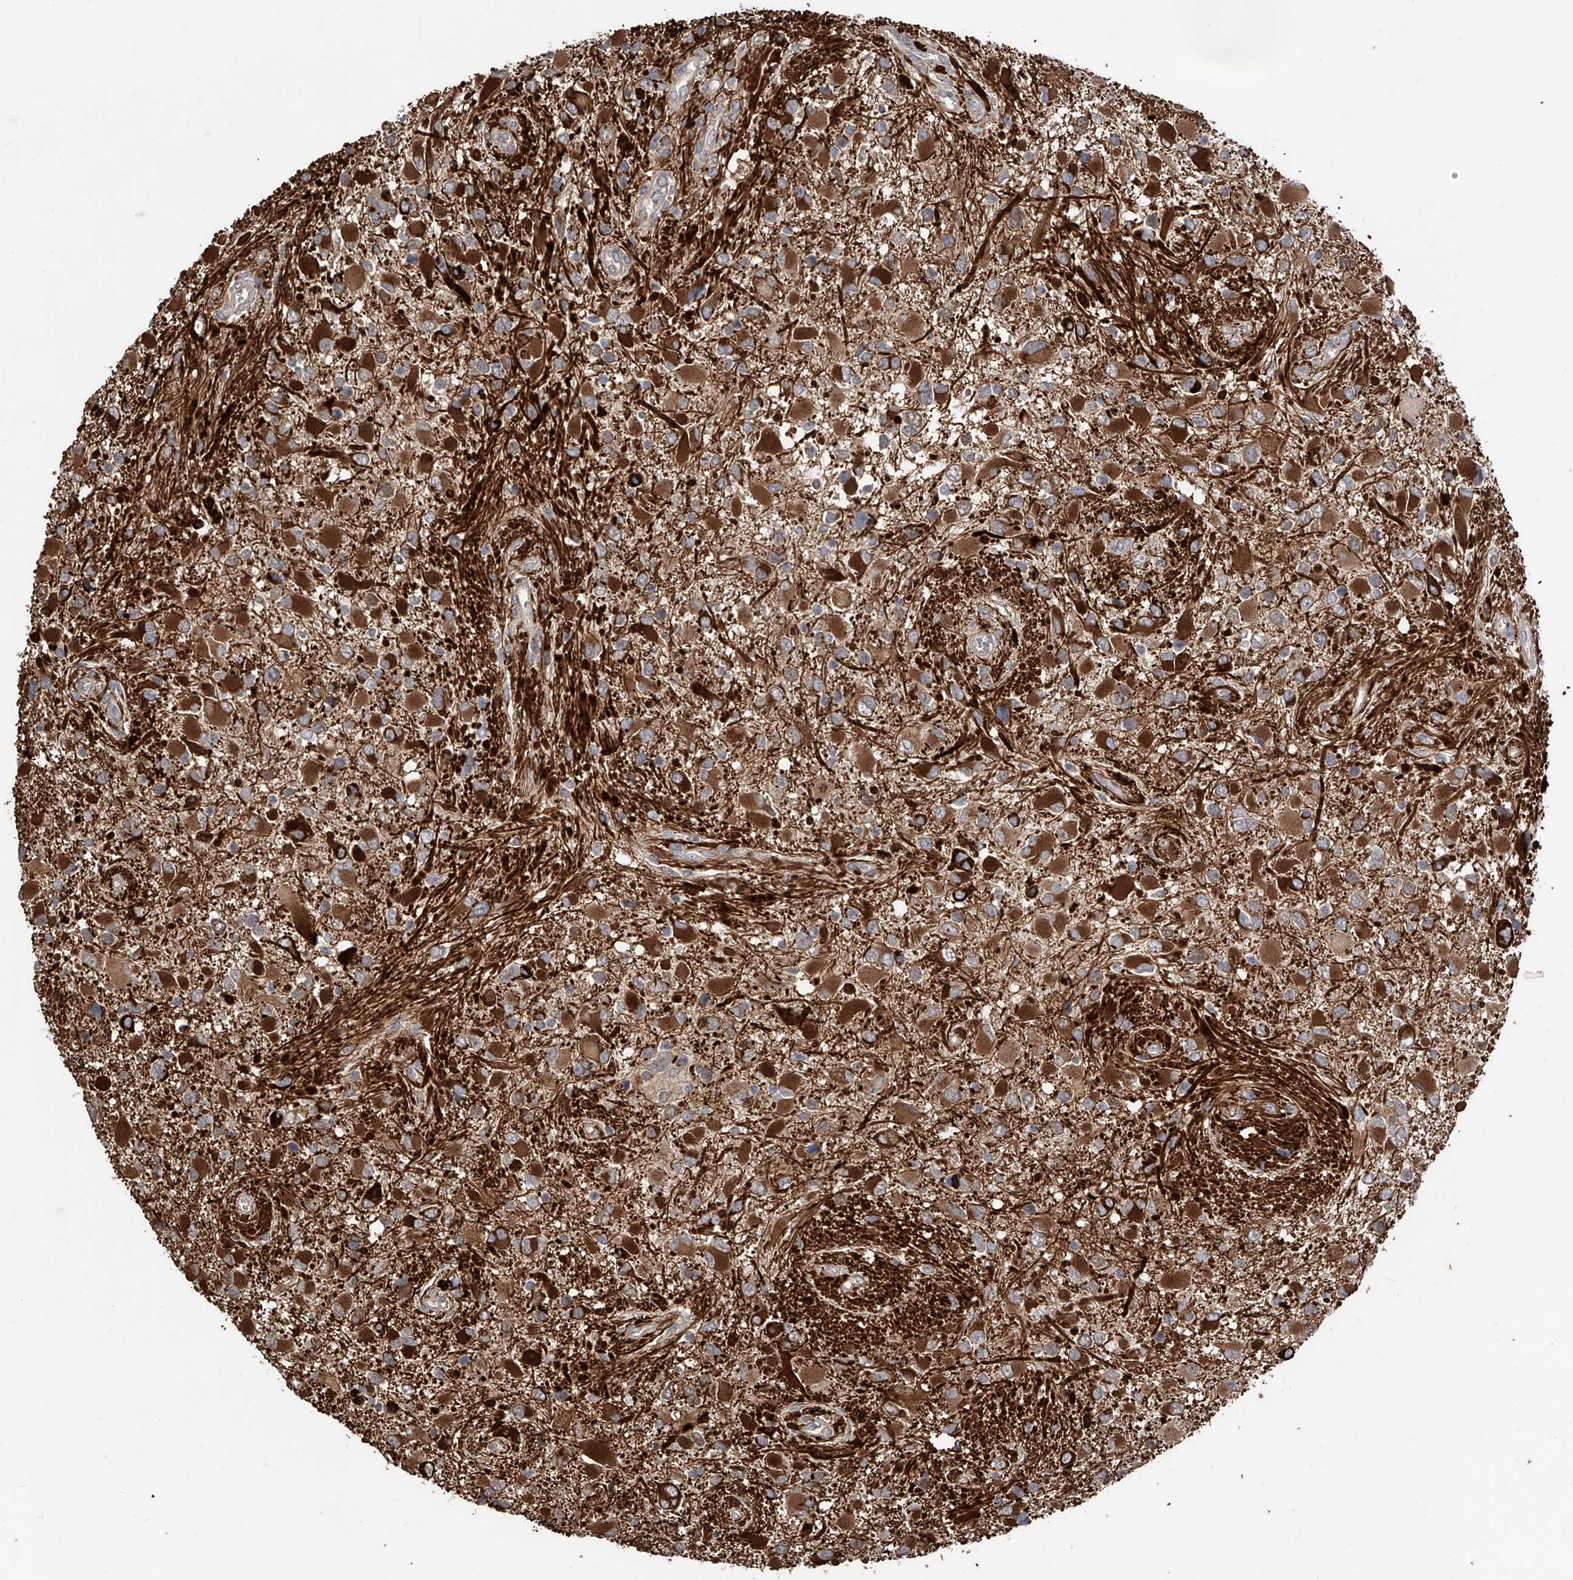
{"staining": {"intensity": "strong", "quantity": "25%-75%", "location": "cytoplasmic/membranous"}, "tissue": "glioma", "cell_type": "Tumor cells", "image_type": "cancer", "snomed": [{"axis": "morphology", "description": "Glioma, malignant, High grade"}, {"axis": "topography", "description": "Brain"}], "caption": "Malignant glioma (high-grade) stained with immunohistochemistry (IHC) reveals strong cytoplasmic/membranous positivity in about 25%-75% of tumor cells. The protein of interest is stained brown, and the nuclei are stained in blue (DAB (3,3'-diaminobenzidine) IHC with brightfield microscopy, high magnification).", "gene": "EDN1", "patient": {"sex": "male", "age": 53}}